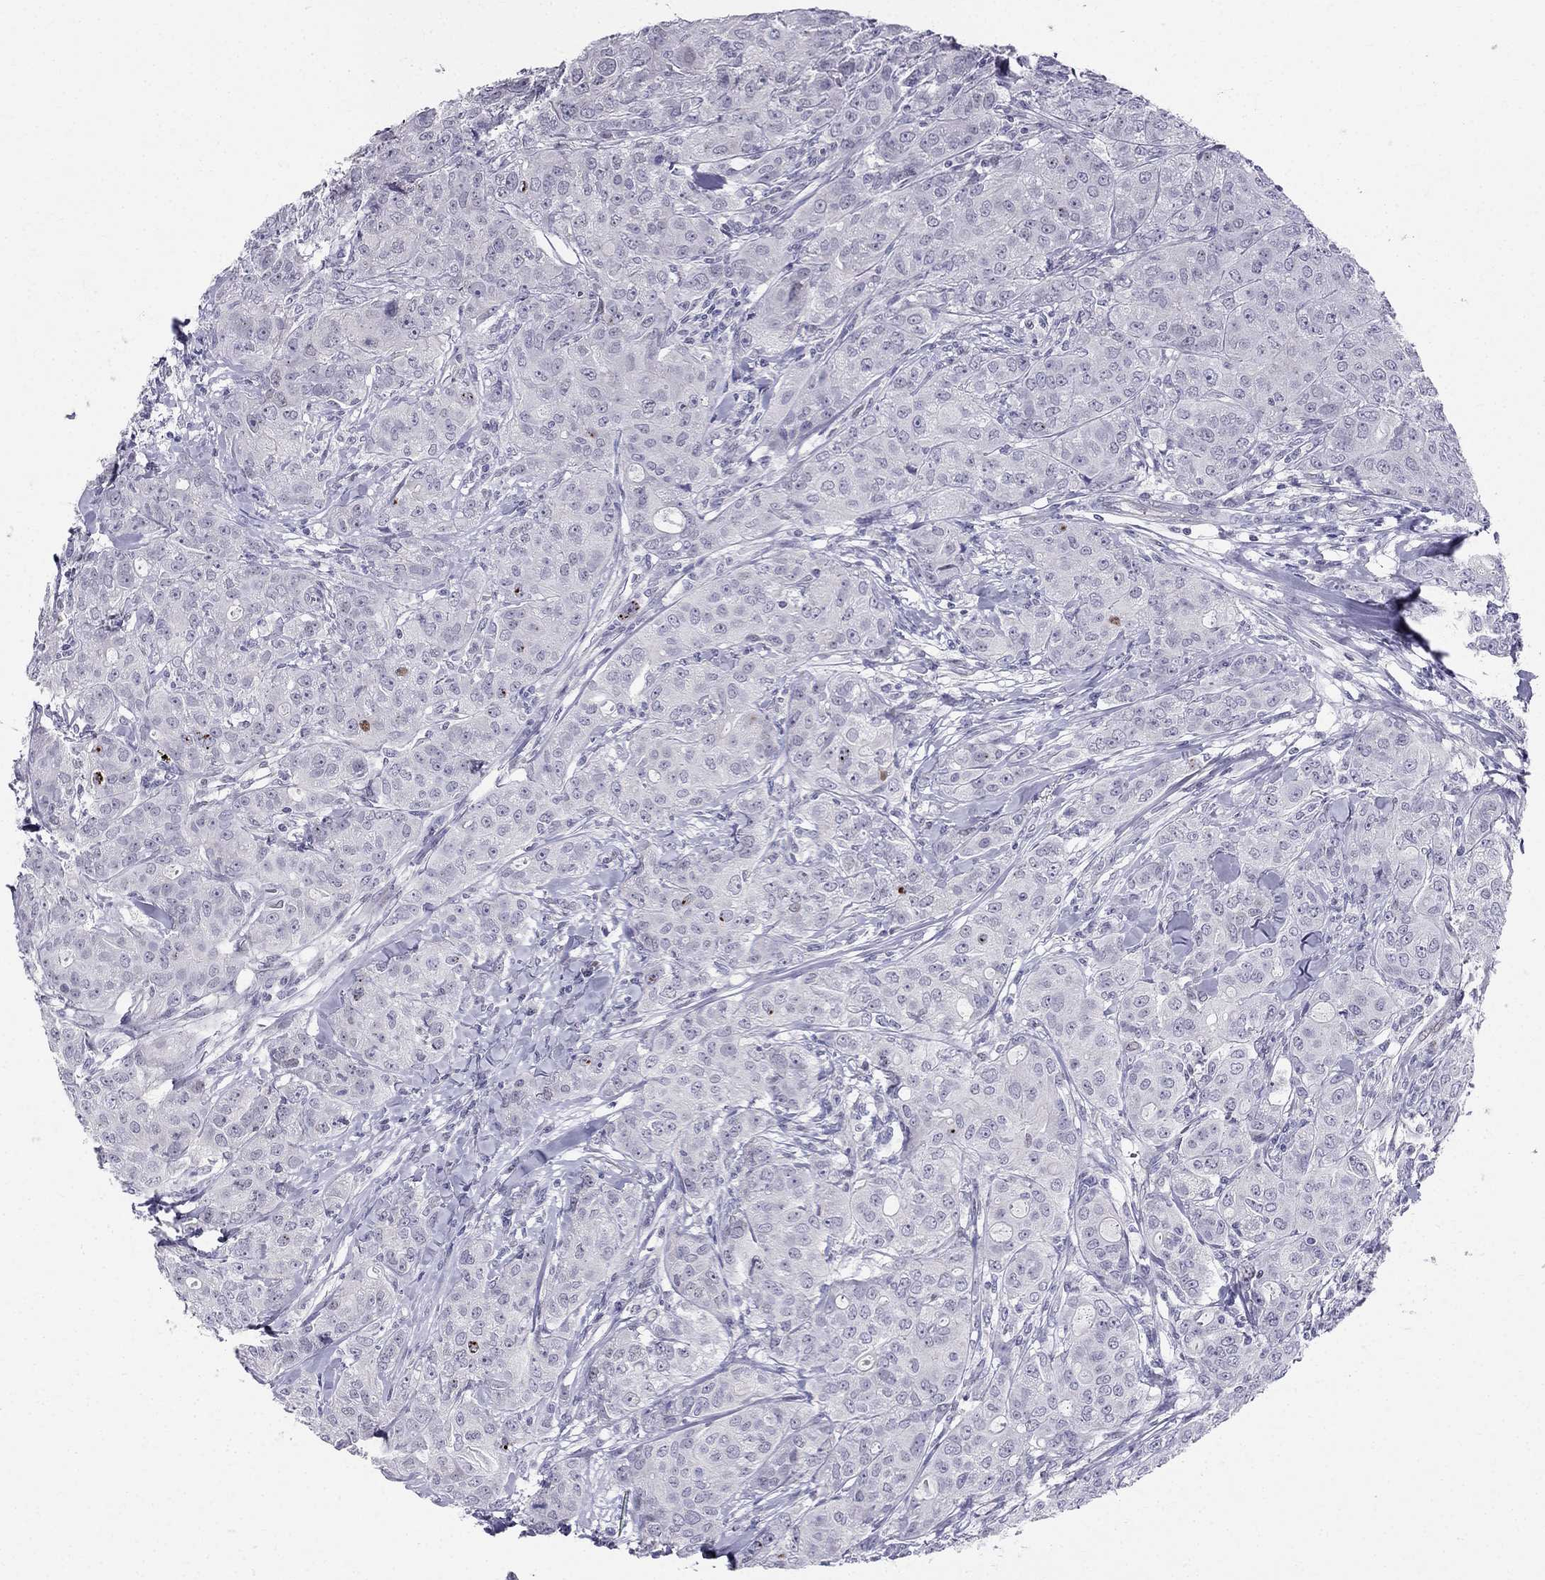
{"staining": {"intensity": "negative", "quantity": "none", "location": "none"}, "tissue": "breast cancer", "cell_type": "Tumor cells", "image_type": "cancer", "snomed": [{"axis": "morphology", "description": "Duct carcinoma"}, {"axis": "topography", "description": "Breast"}], "caption": "Immunohistochemical staining of breast cancer (invasive ductal carcinoma) demonstrates no significant staining in tumor cells.", "gene": "BAG5", "patient": {"sex": "female", "age": 43}}